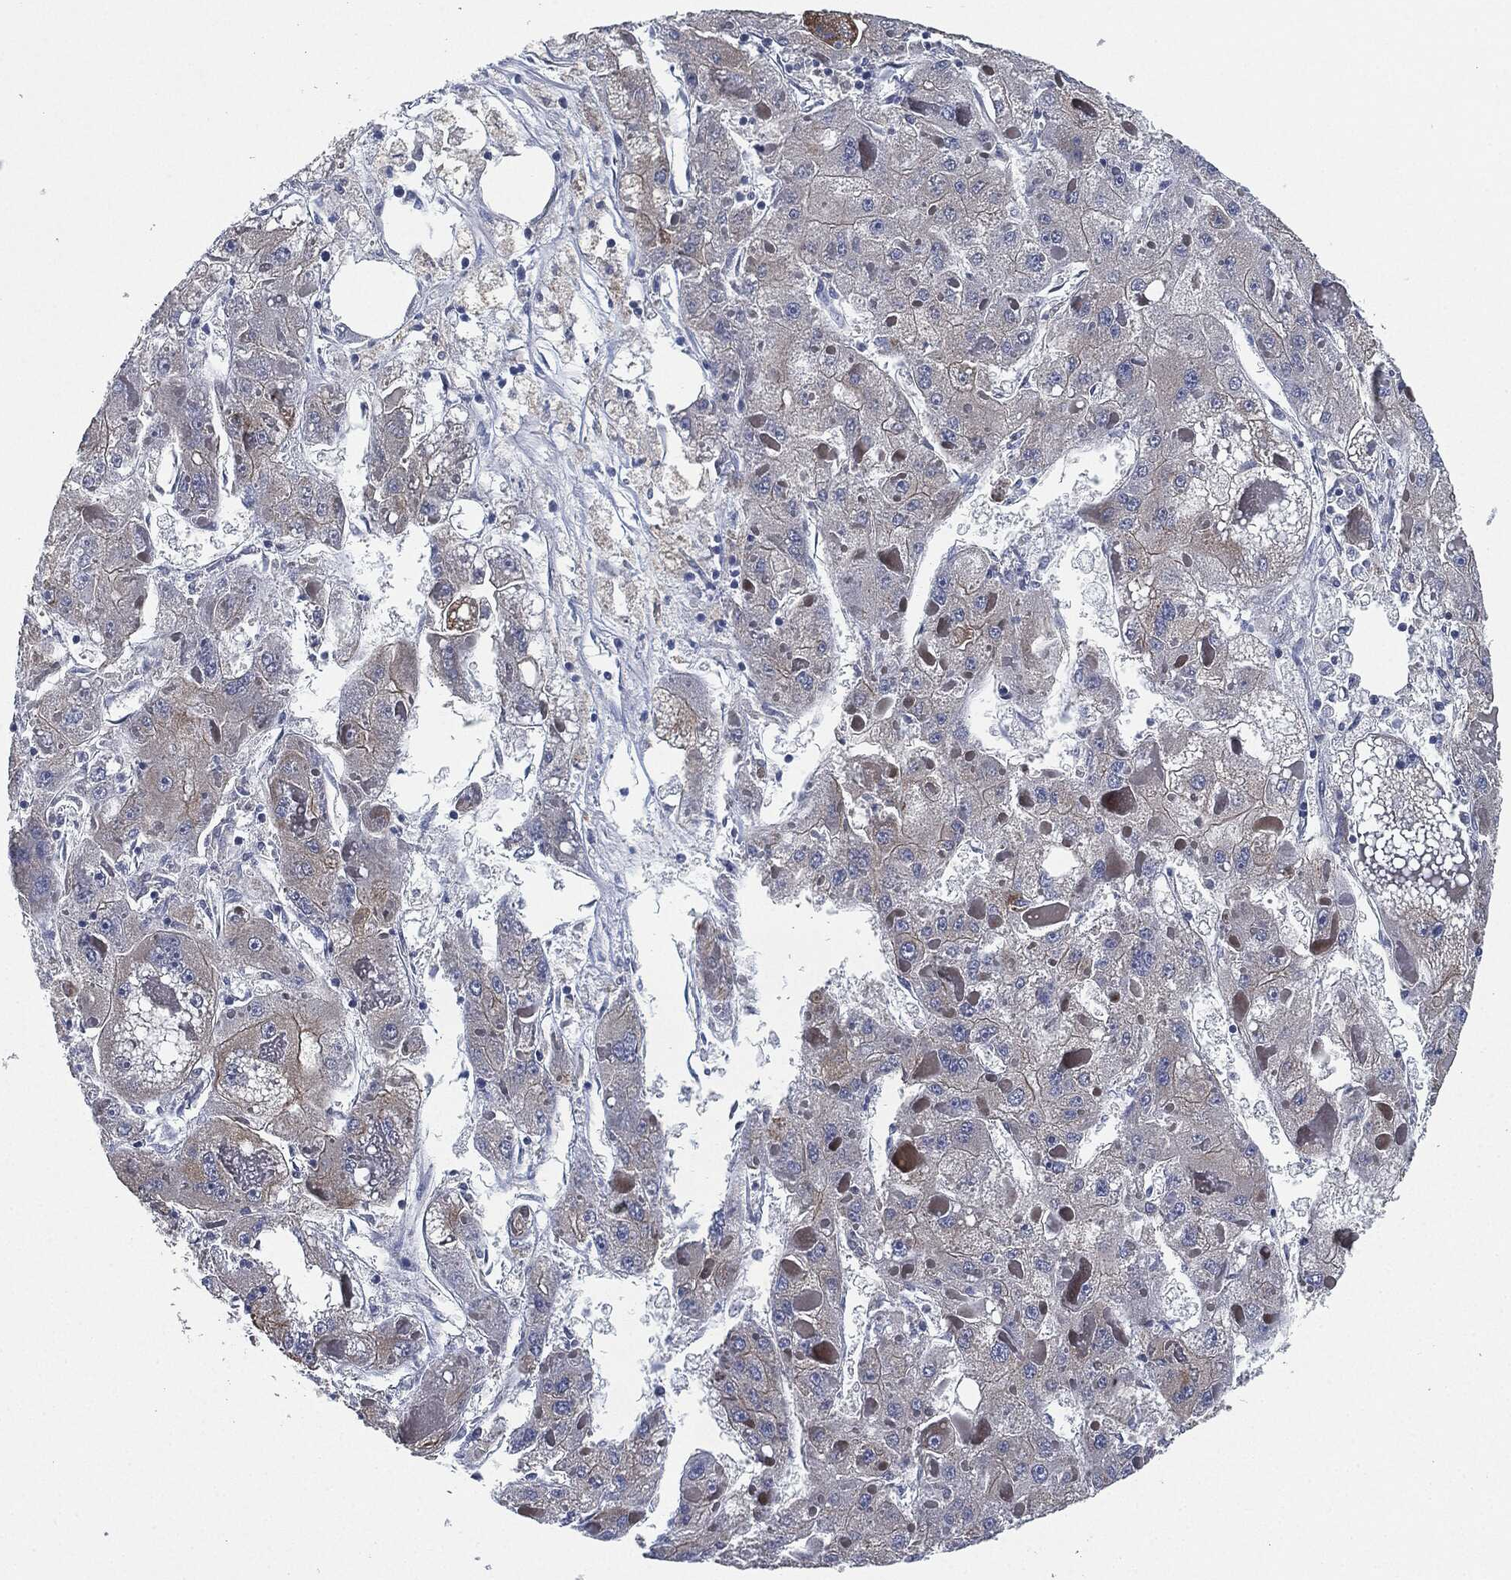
{"staining": {"intensity": "negative", "quantity": "none", "location": "none"}, "tissue": "liver cancer", "cell_type": "Tumor cells", "image_type": "cancer", "snomed": [{"axis": "morphology", "description": "Carcinoma, Hepatocellular, NOS"}, {"axis": "topography", "description": "Liver"}], "caption": "IHC photomicrograph of neoplastic tissue: liver cancer (hepatocellular carcinoma) stained with DAB exhibits no significant protein expression in tumor cells.", "gene": "SHROOM2", "patient": {"sex": "female", "age": 73}}